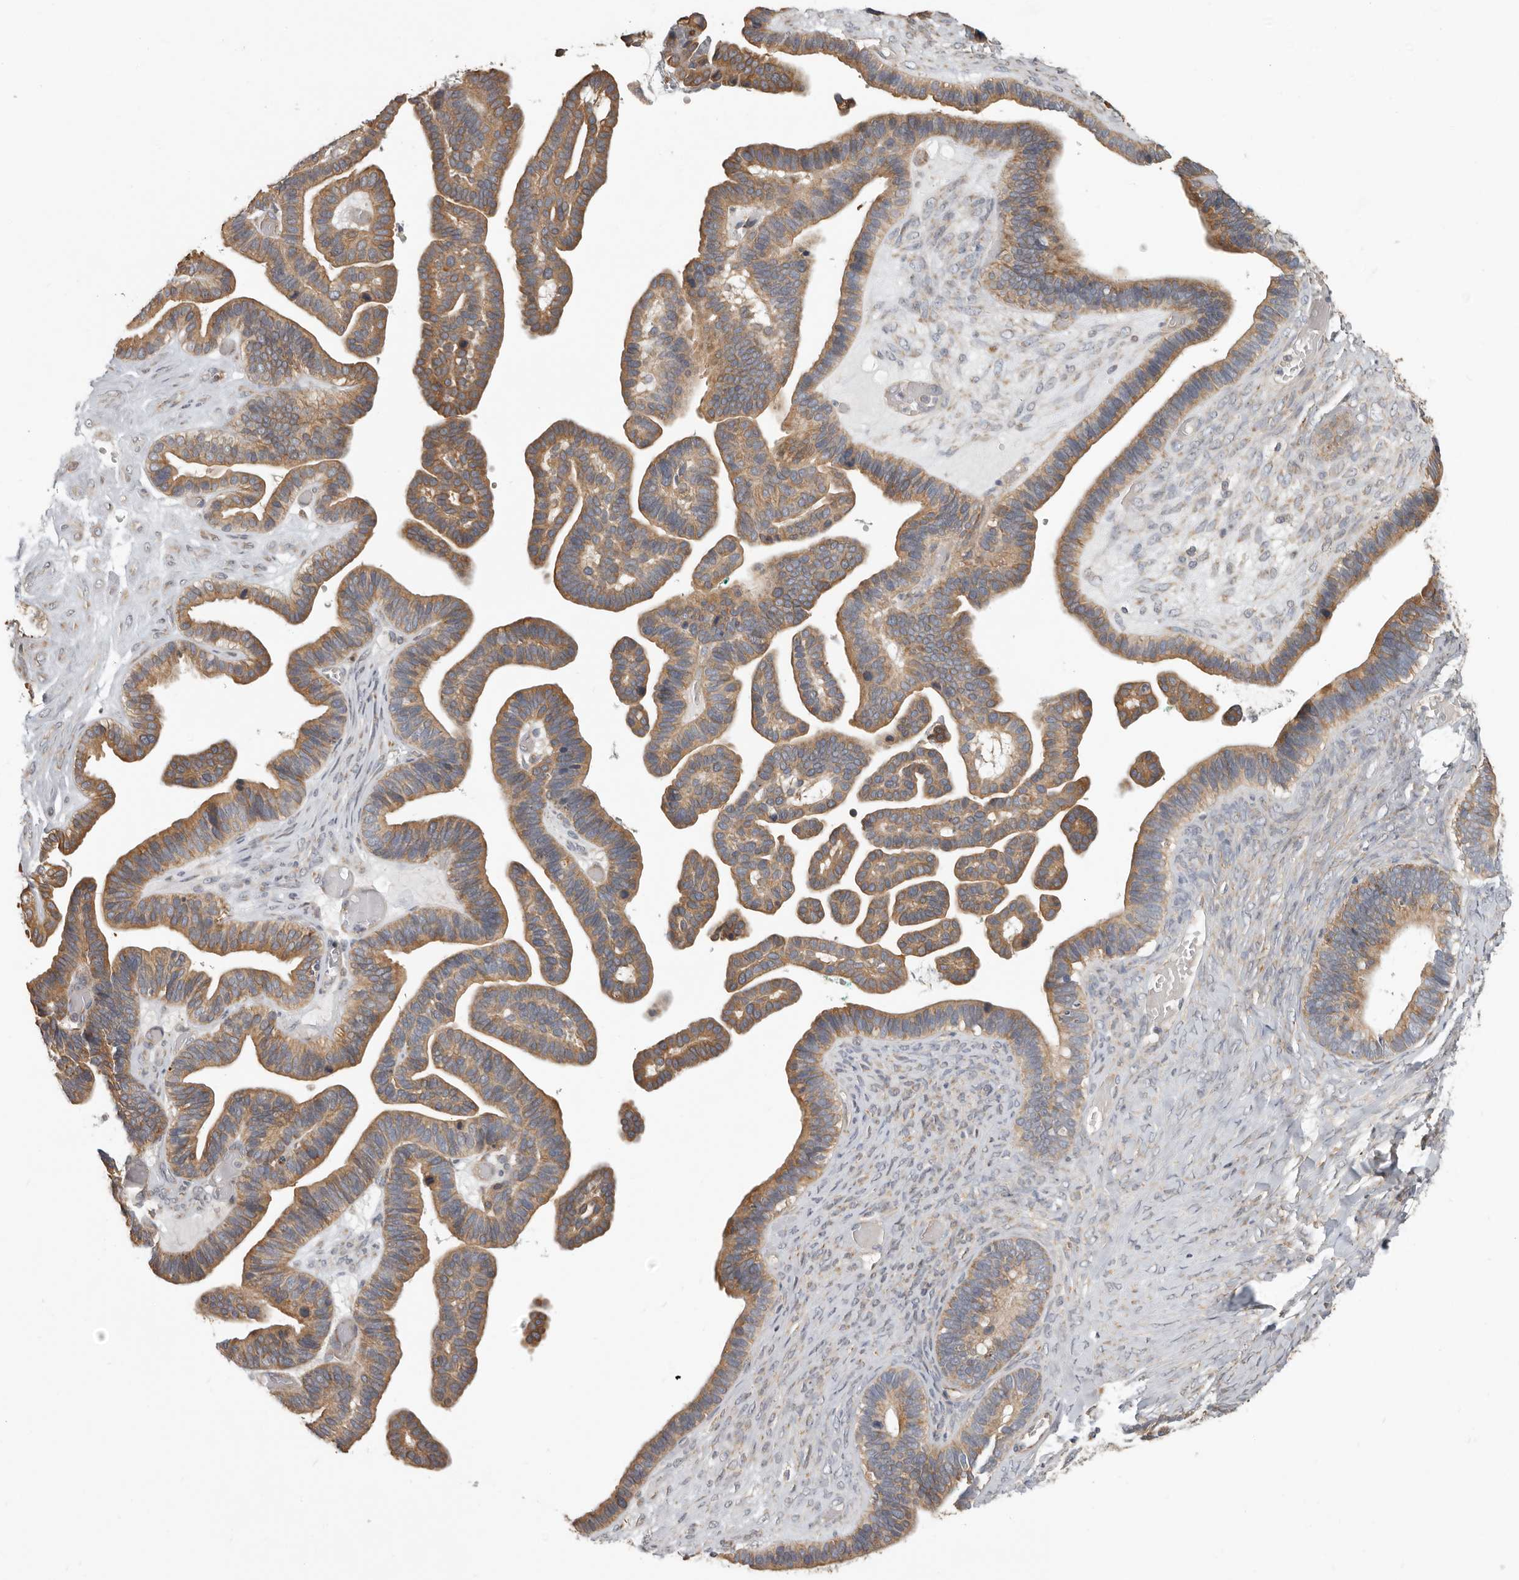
{"staining": {"intensity": "moderate", "quantity": ">75%", "location": "cytoplasmic/membranous"}, "tissue": "ovarian cancer", "cell_type": "Tumor cells", "image_type": "cancer", "snomed": [{"axis": "morphology", "description": "Cystadenocarcinoma, serous, NOS"}, {"axis": "topography", "description": "Ovary"}], "caption": "Human ovarian cancer stained with a brown dye shows moderate cytoplasmic/membranous positive staining in about >75% of tumor cells.", "gene": "UNK", "patient": {"sex": "female", "age": 56}}